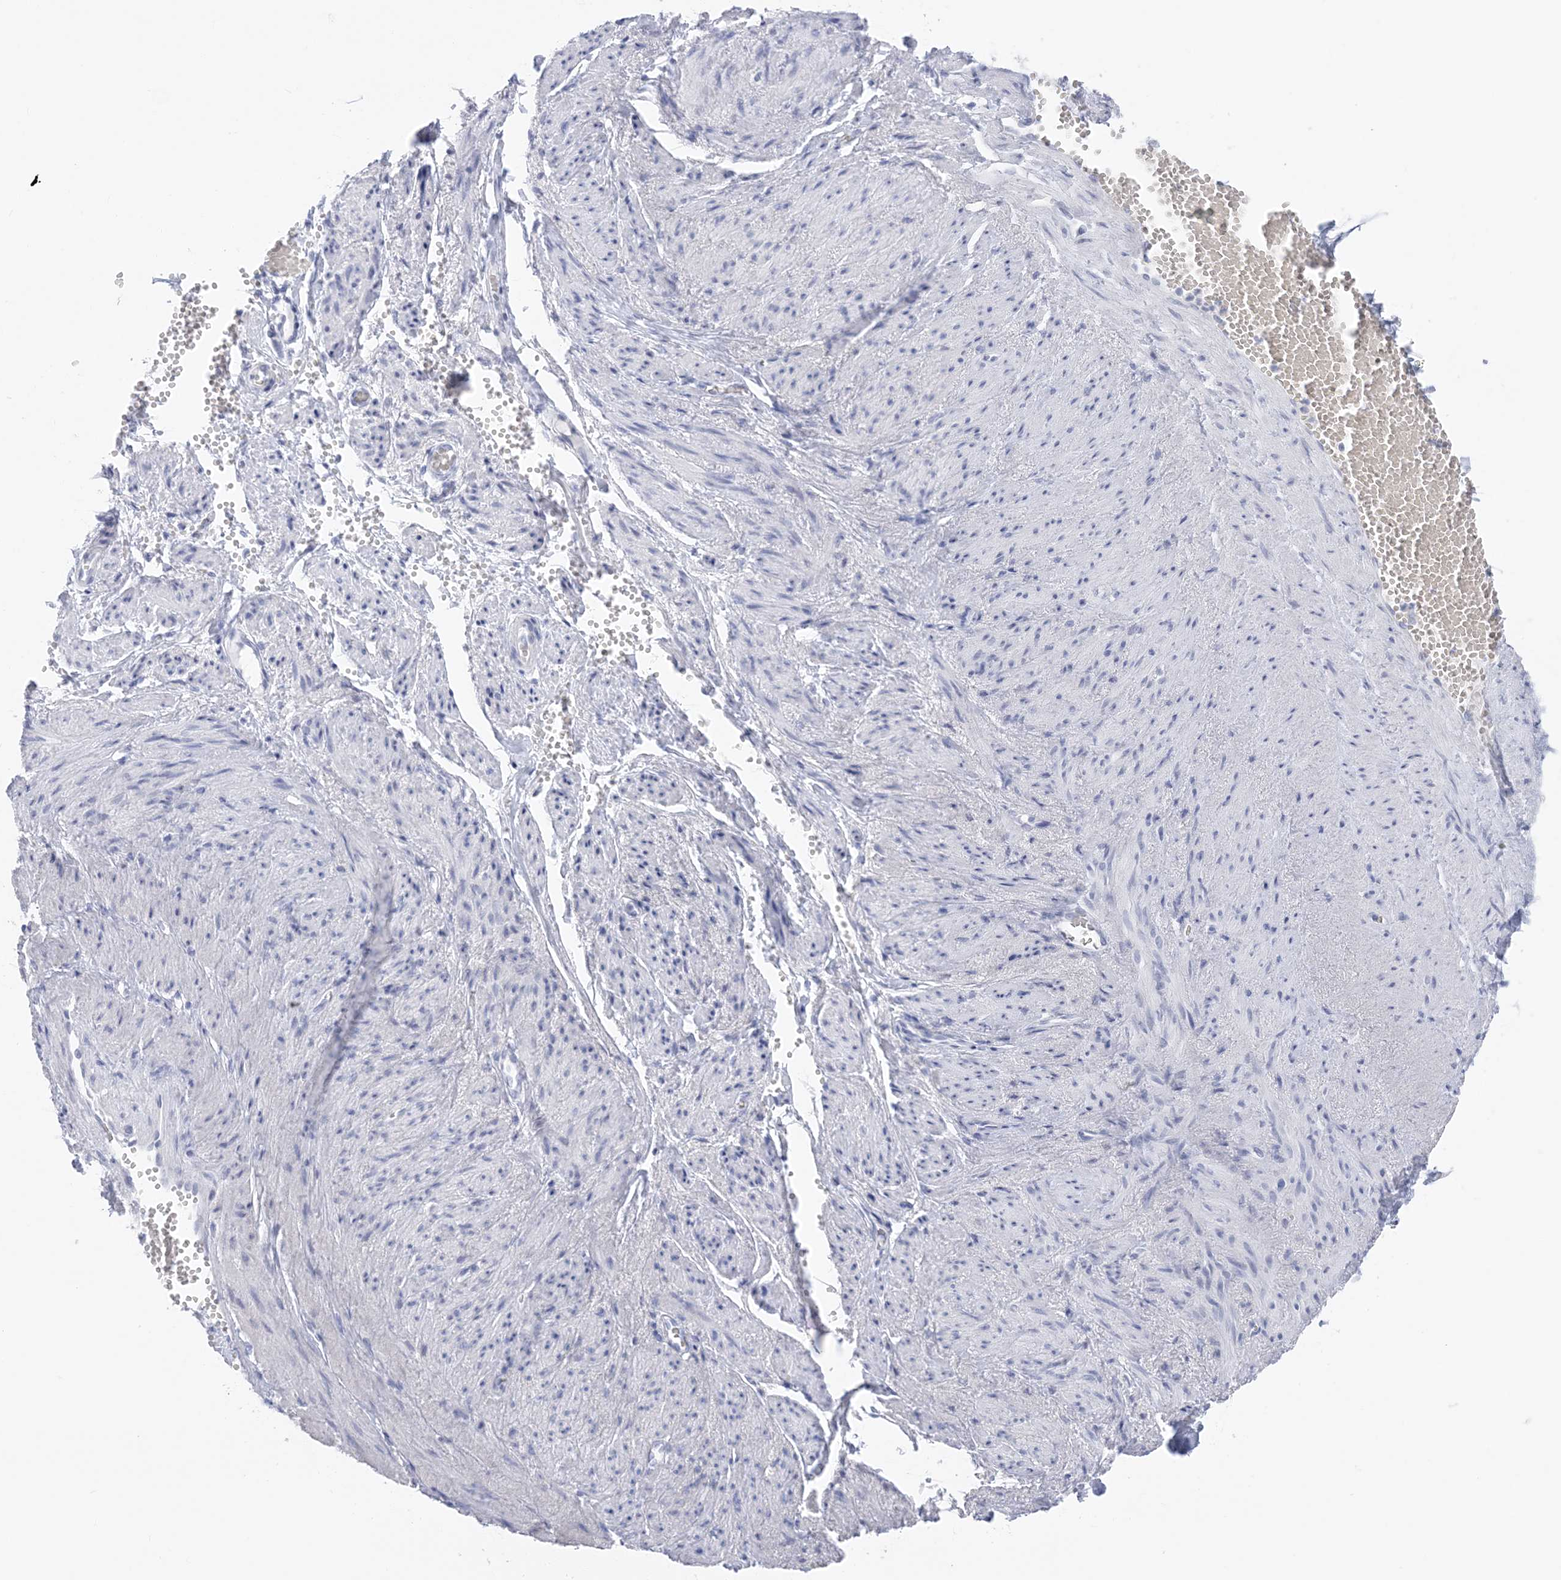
{"staining": {"intensity": "negative", "quantity": "none", "location": "none"}, "tissue": "adipose tissue", "cell_type": "Adipocytes", "image_type": "normal", "snomed": [{"axis": "morphology", "description": "Normal tissue, NOS"}, {"axis": "topography", "description": "Smooth muscle"}, {"axis": "topography", "description": "Peripheral nerve tissue"}], "caption": "Immunohistochemistry (IHC) histopathology image of benign adipose tissue: adipose tissue stained with DAB (3,3'-diaminobenzidine) exhibits no significant protein staining in adipocytes. The staining is performed using DAB (3,3'-diaminobenzidine) brown chromogen with nuclei counter-stained in using hematoxylin.", "gene": "SH3YL1", "patient": {"sex": "female", "age": 39}}